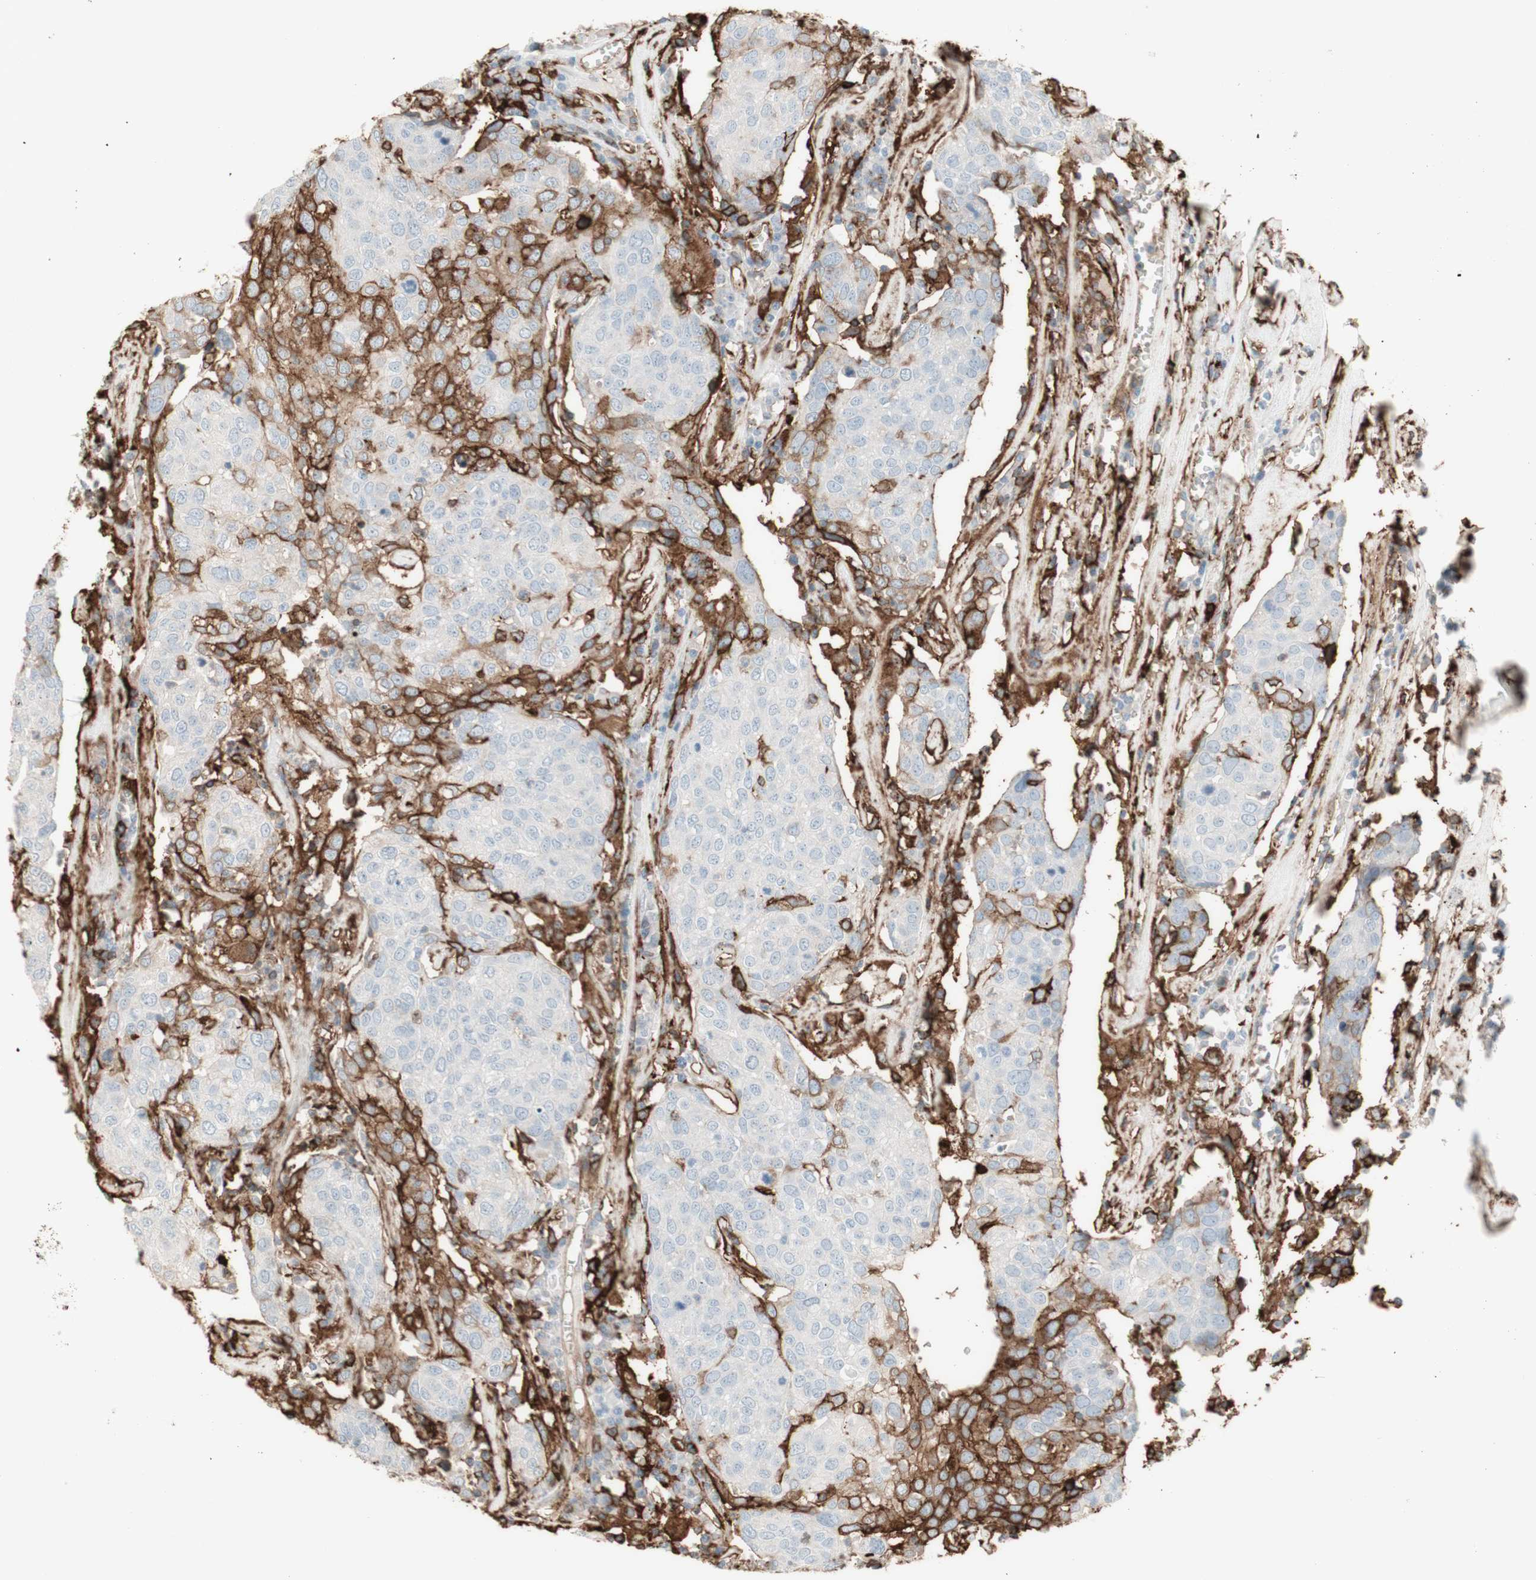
{"staining": {"intensity": "moderate", "quantity": "25%-75%", "location": "cytoplasmic/membranous"}, "tissue": "head and neck cancer", "cell_type": "Tumor cells", "image_type": "cancer", "snomed": [{"axis": "morphology", "description": "Adenocarcinoma, NOS"}, {"axis": "topography", "description": "Salivary gland"}, {"axis": "topography", "description": "Head-Neck"}], "caption": "IHC staining of head and neck adenocarcinoma, which displays medium levels of moderate cytoplasmic/membranous positivity in approximately 25%-75% of tumor cells indicating moderate cytoplasmic/membranous protein expression. The staining was performed using DAB (3,3'-diaminobenzidine) (brown) for protein detection and nuclei were counterstained in hematoxylin (blue).", "gene": "HLA-DPB1", "patient": {"sex": "female", "age": 65}}